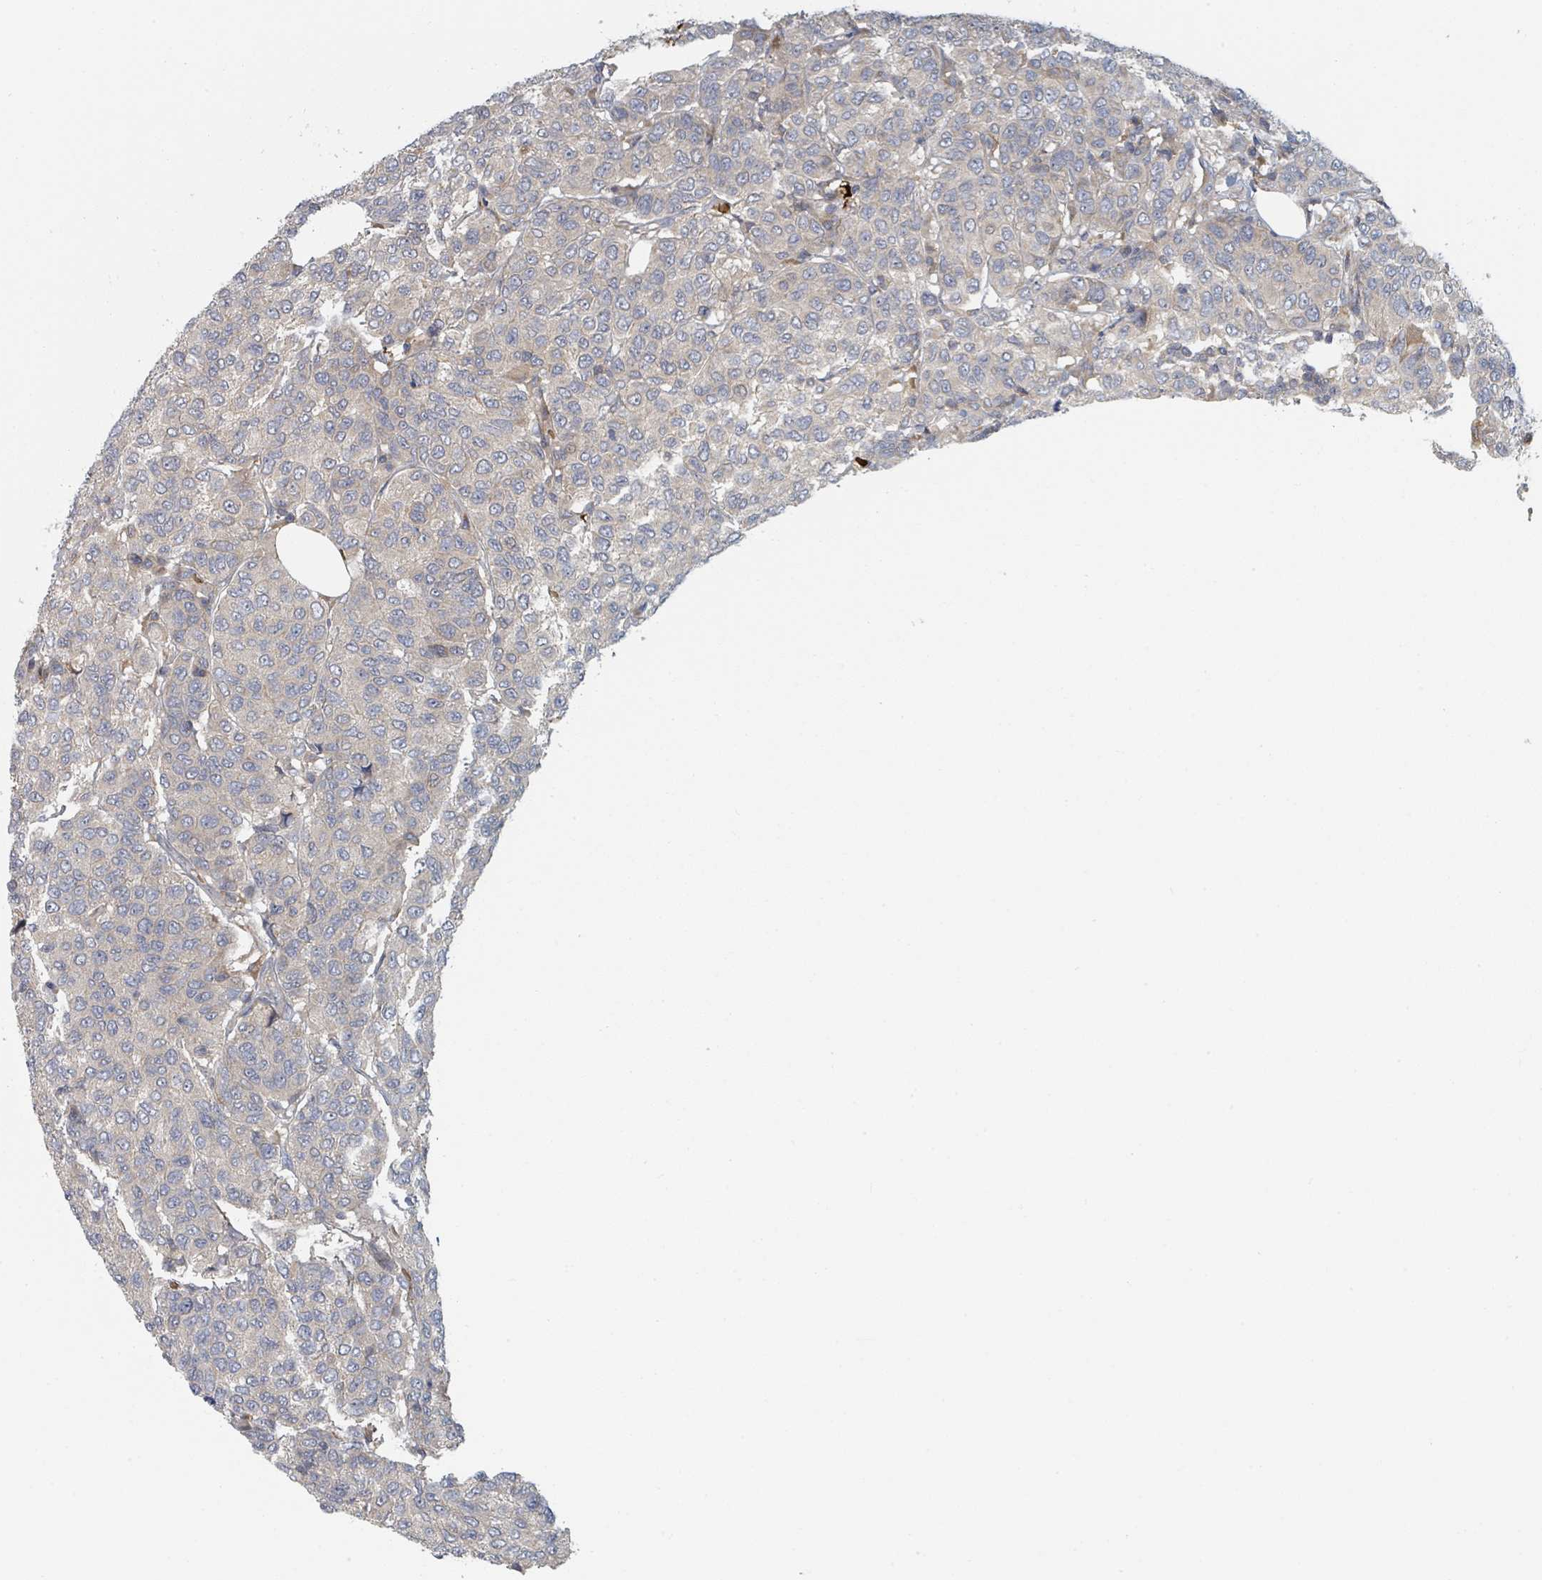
{"staining": {"intensity": "negative", "quantity": "none", "location": "none"}, "tissue": "breast cancer", "cell_type": "Tumor cells", "image_type": "cancer", "snomed": [{"axis": "morphology", "description": "Duct carcinoma"}, {"axis": "topography", "description": "Breast"}], "caption": "The immunohistochemistry (IHC) image has no significant staining in tumor cells of breast infiltrating ductal carcinoma tissue. (DAB (3,3'-diaminobenzidine) IHC, high magnification).", "gene": "TRPC4AP", "patient": {"sex": "female", "age": 55}}